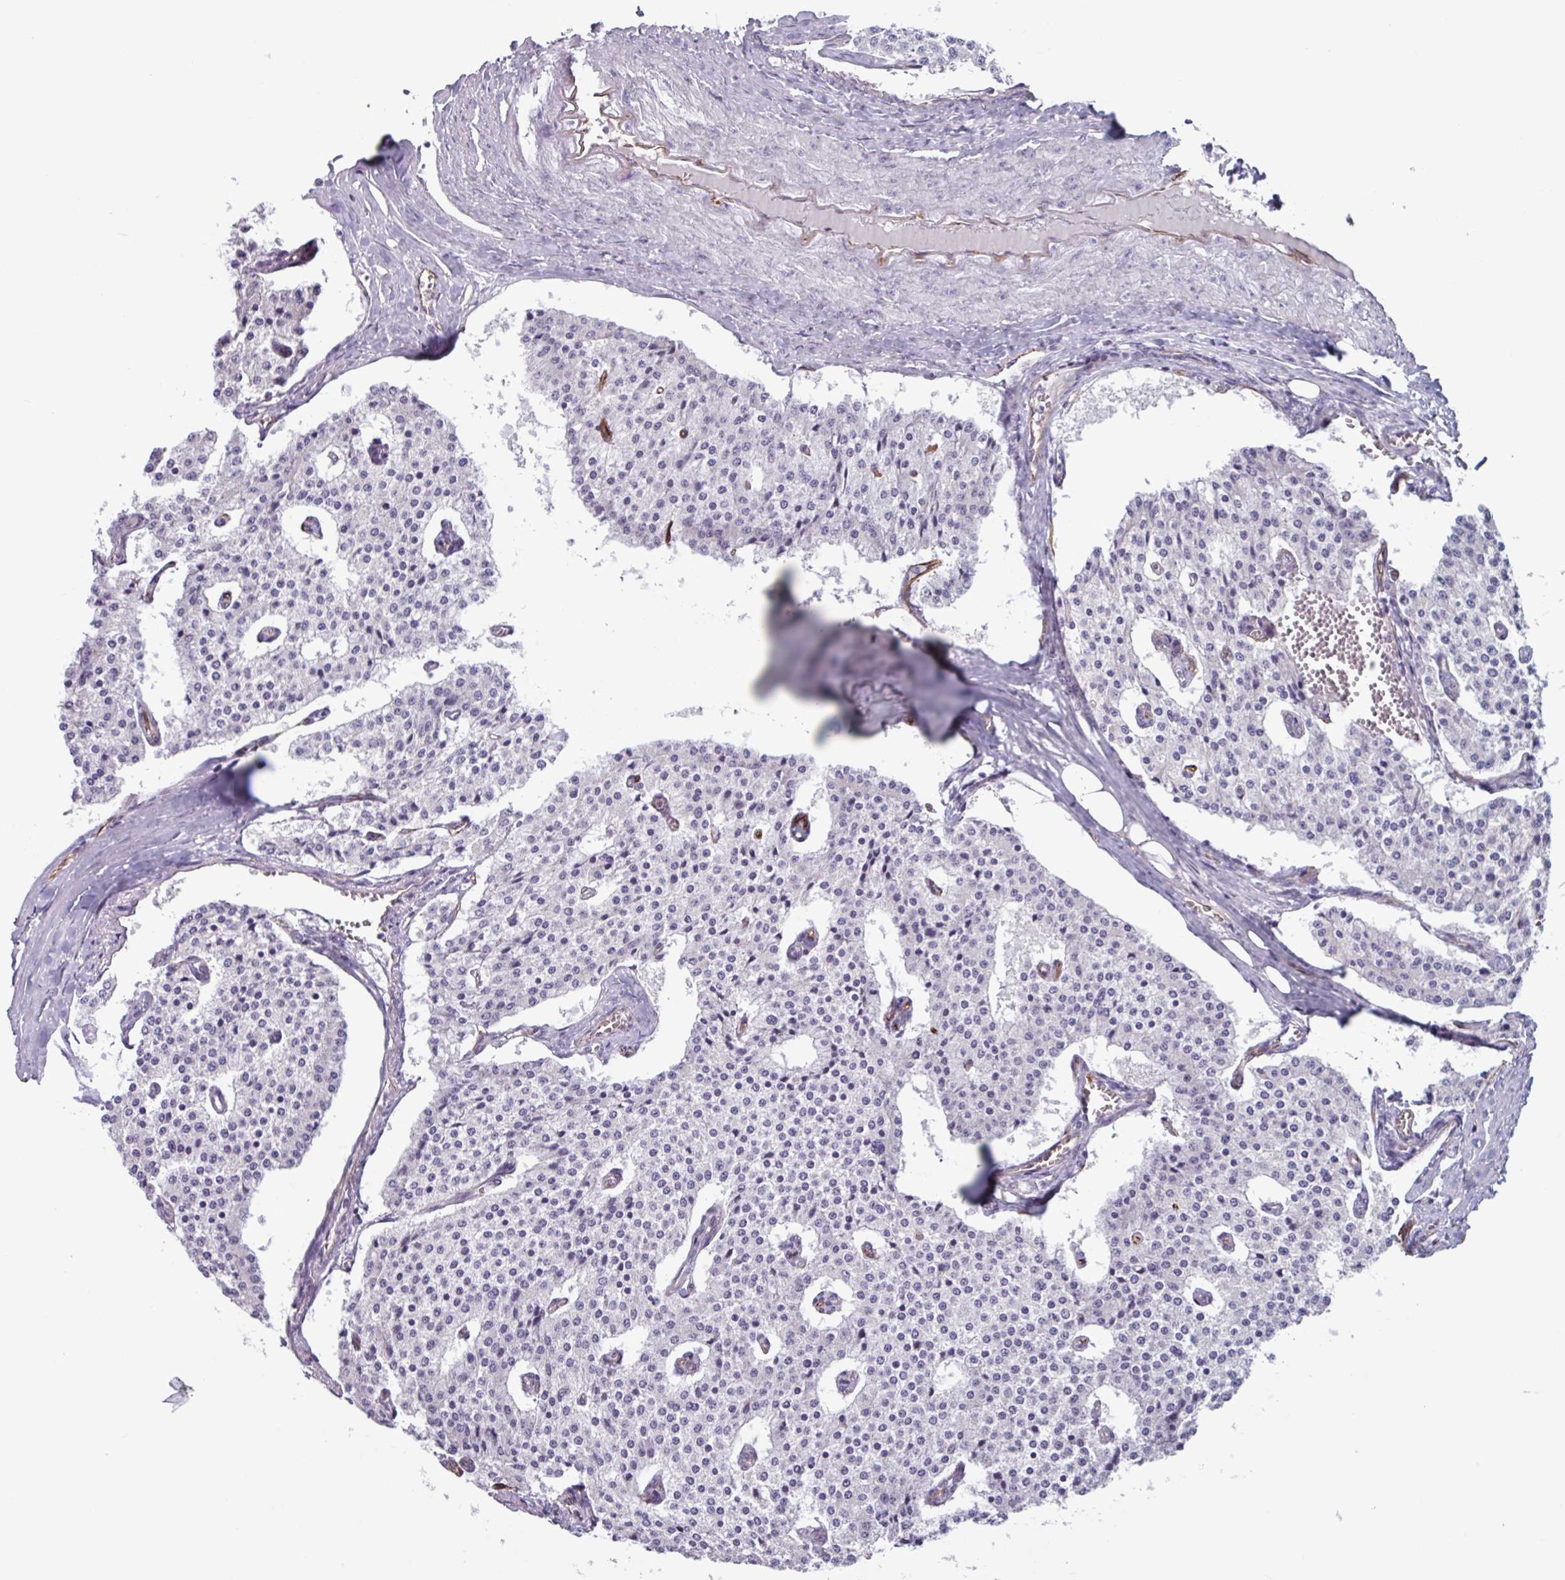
{"staining": {"intensity": "negative", "quantity": "none", "location": "none"}, "tissue": "carcinoid", "cell_type": "Tumor cells", "image_type": "cancer", "snomed": [{"axis": "morphology", "description": "Carcinoid, malignant, NOS"}, {"axis": "topography", "description": "Colon"}], "caption": "Immunohistochemistry of malignant carcinoid displays no expression in tumor cells.", "gene": "BTD", "patient": {"sex": "female", "age": 52}}